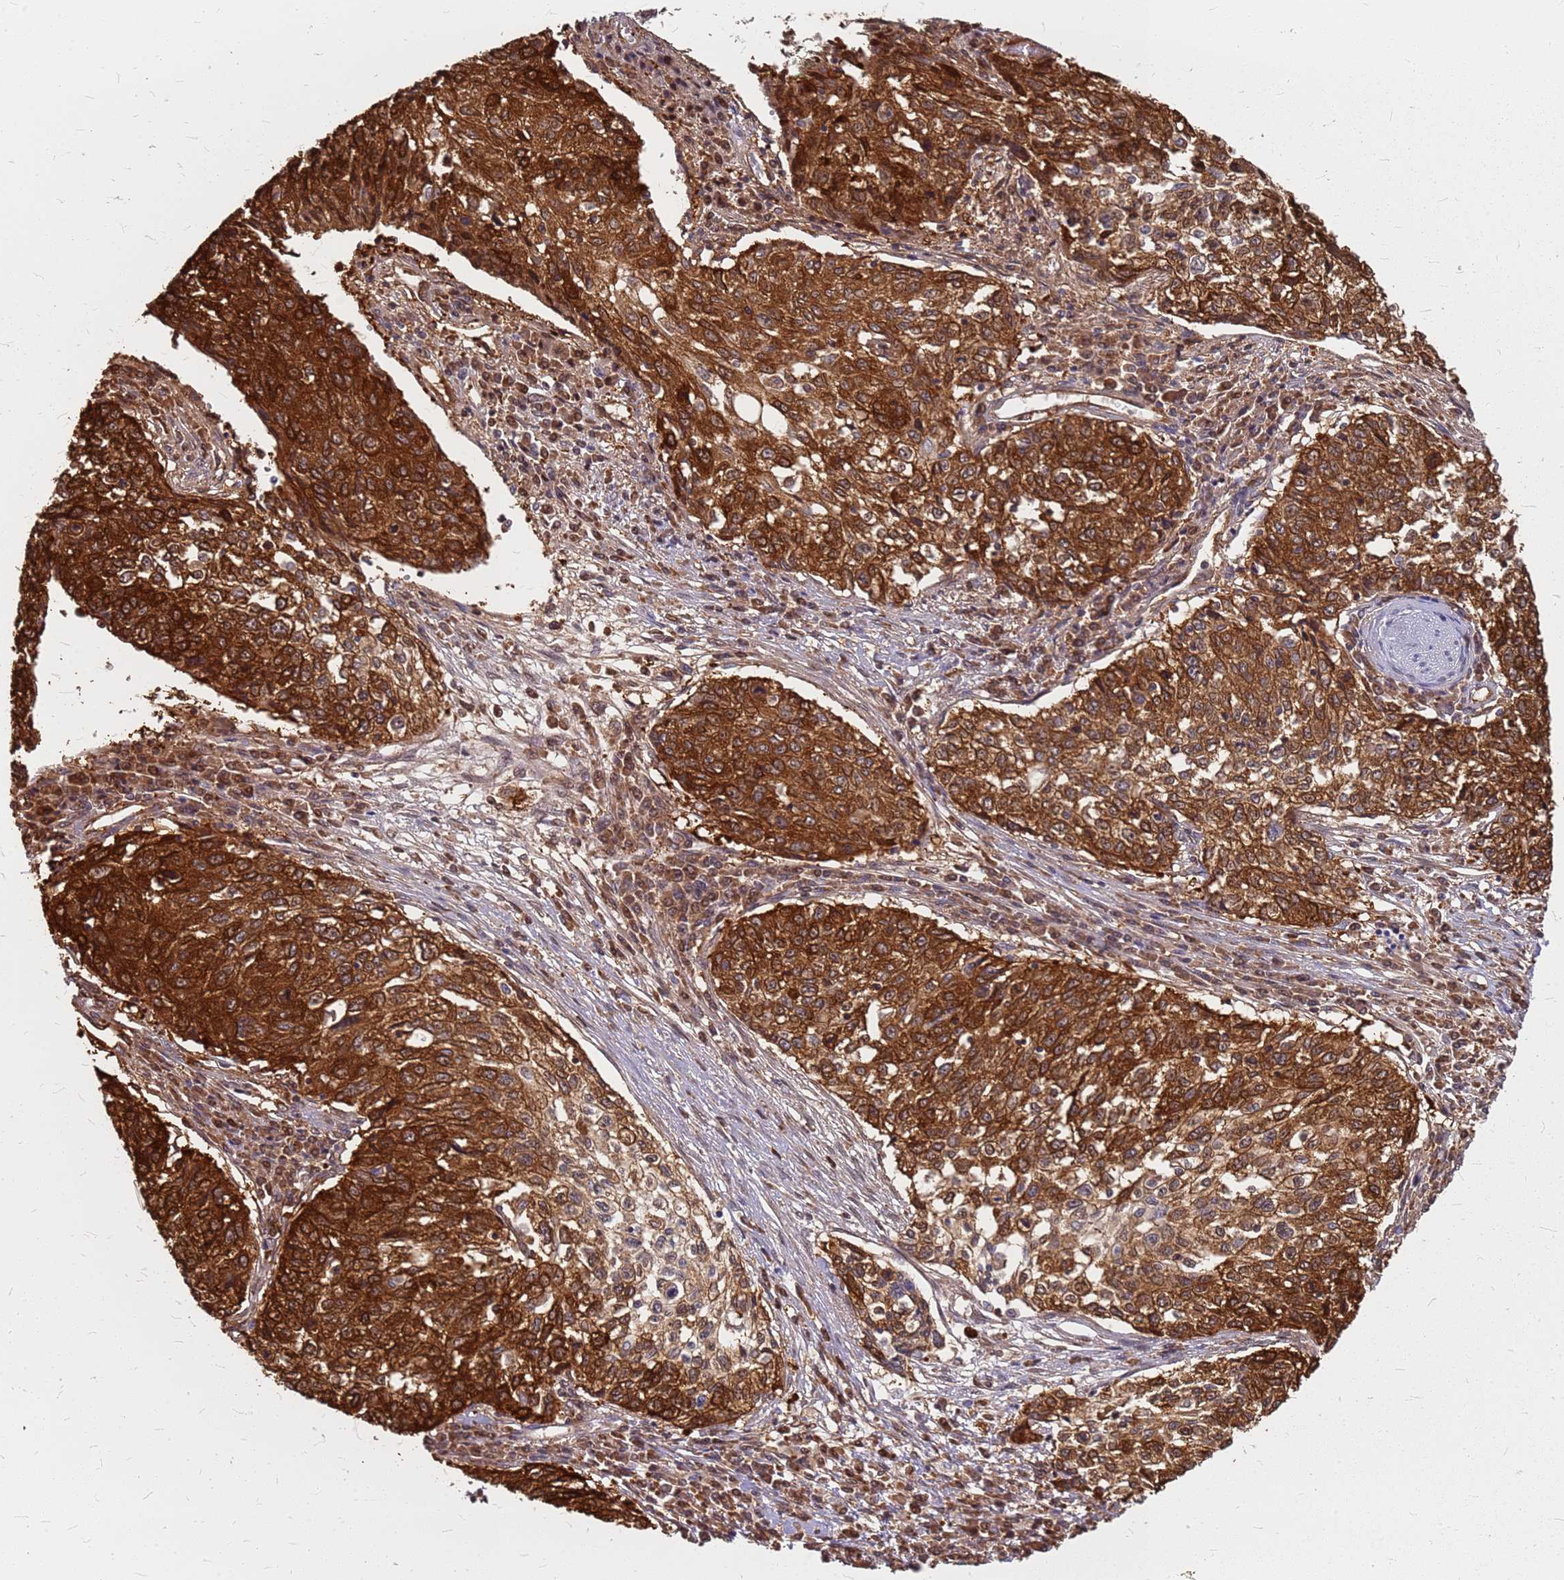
{"staining": {"intensity": "strong", "quantity": ">75%", "location": "cytoplasmic/membranous"}, "tissue": "cervical cancer", "cell_type": "Tumor cells", "image_type": "cancer", "snomed": [{"axis": "morphology", "description": "Squamous cell carcinoma, NOS"}, {"axis": "topography", "description": "Cervix"}], "caption": "The histopathology image displays immunohistochemical staining of cervical squamous cell carcinoma. There is strong cytoplasmic/membranous expression is appreciated in about >75% of tumor cells.", "gene": "HDX", "patient": {"sex": "female", "age": 57}}